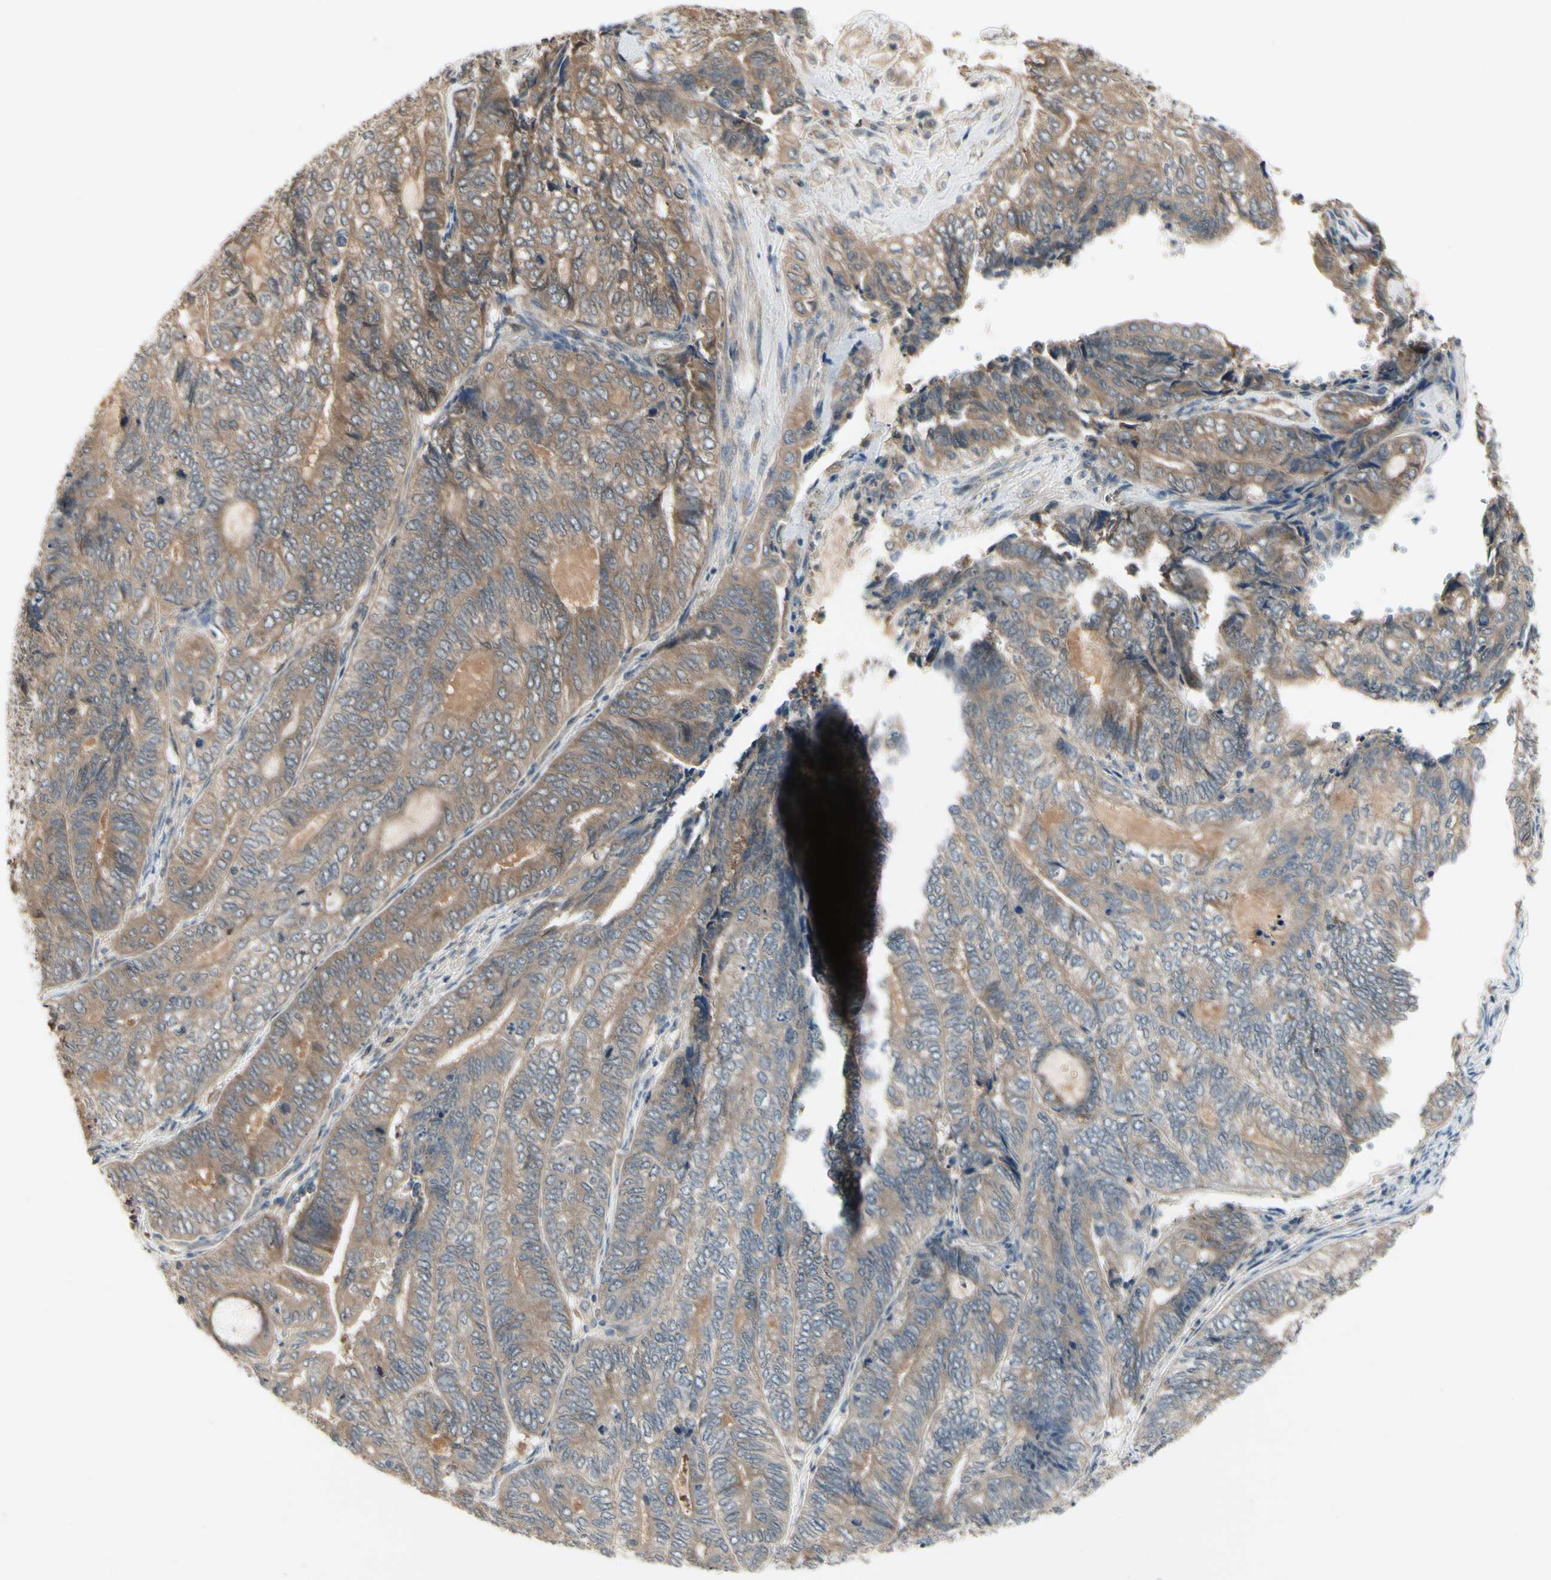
{"staining": {"intensity": "moderate", "quantity": ">75%", "location": "cytoplasmic/membranous"}, "tissue": "endometrial cancer", "cell_type": "Tumor cells", "image_type": "cancer", "snomed": [{"axis": "morphology", "description": "Adenocarcinoma, NOS"}, {"axis": "topography", "description": "Uterus"}, {"axis": "topography", "description": "Endometrium"}], "caption": "Moderate cytoplasmic/membranous protein positivity is appreciated in approximately >75% of tumor cells in endometrial cancer.", "gene": "RNF14", "patient": {"sex": "female", "age": 70}}